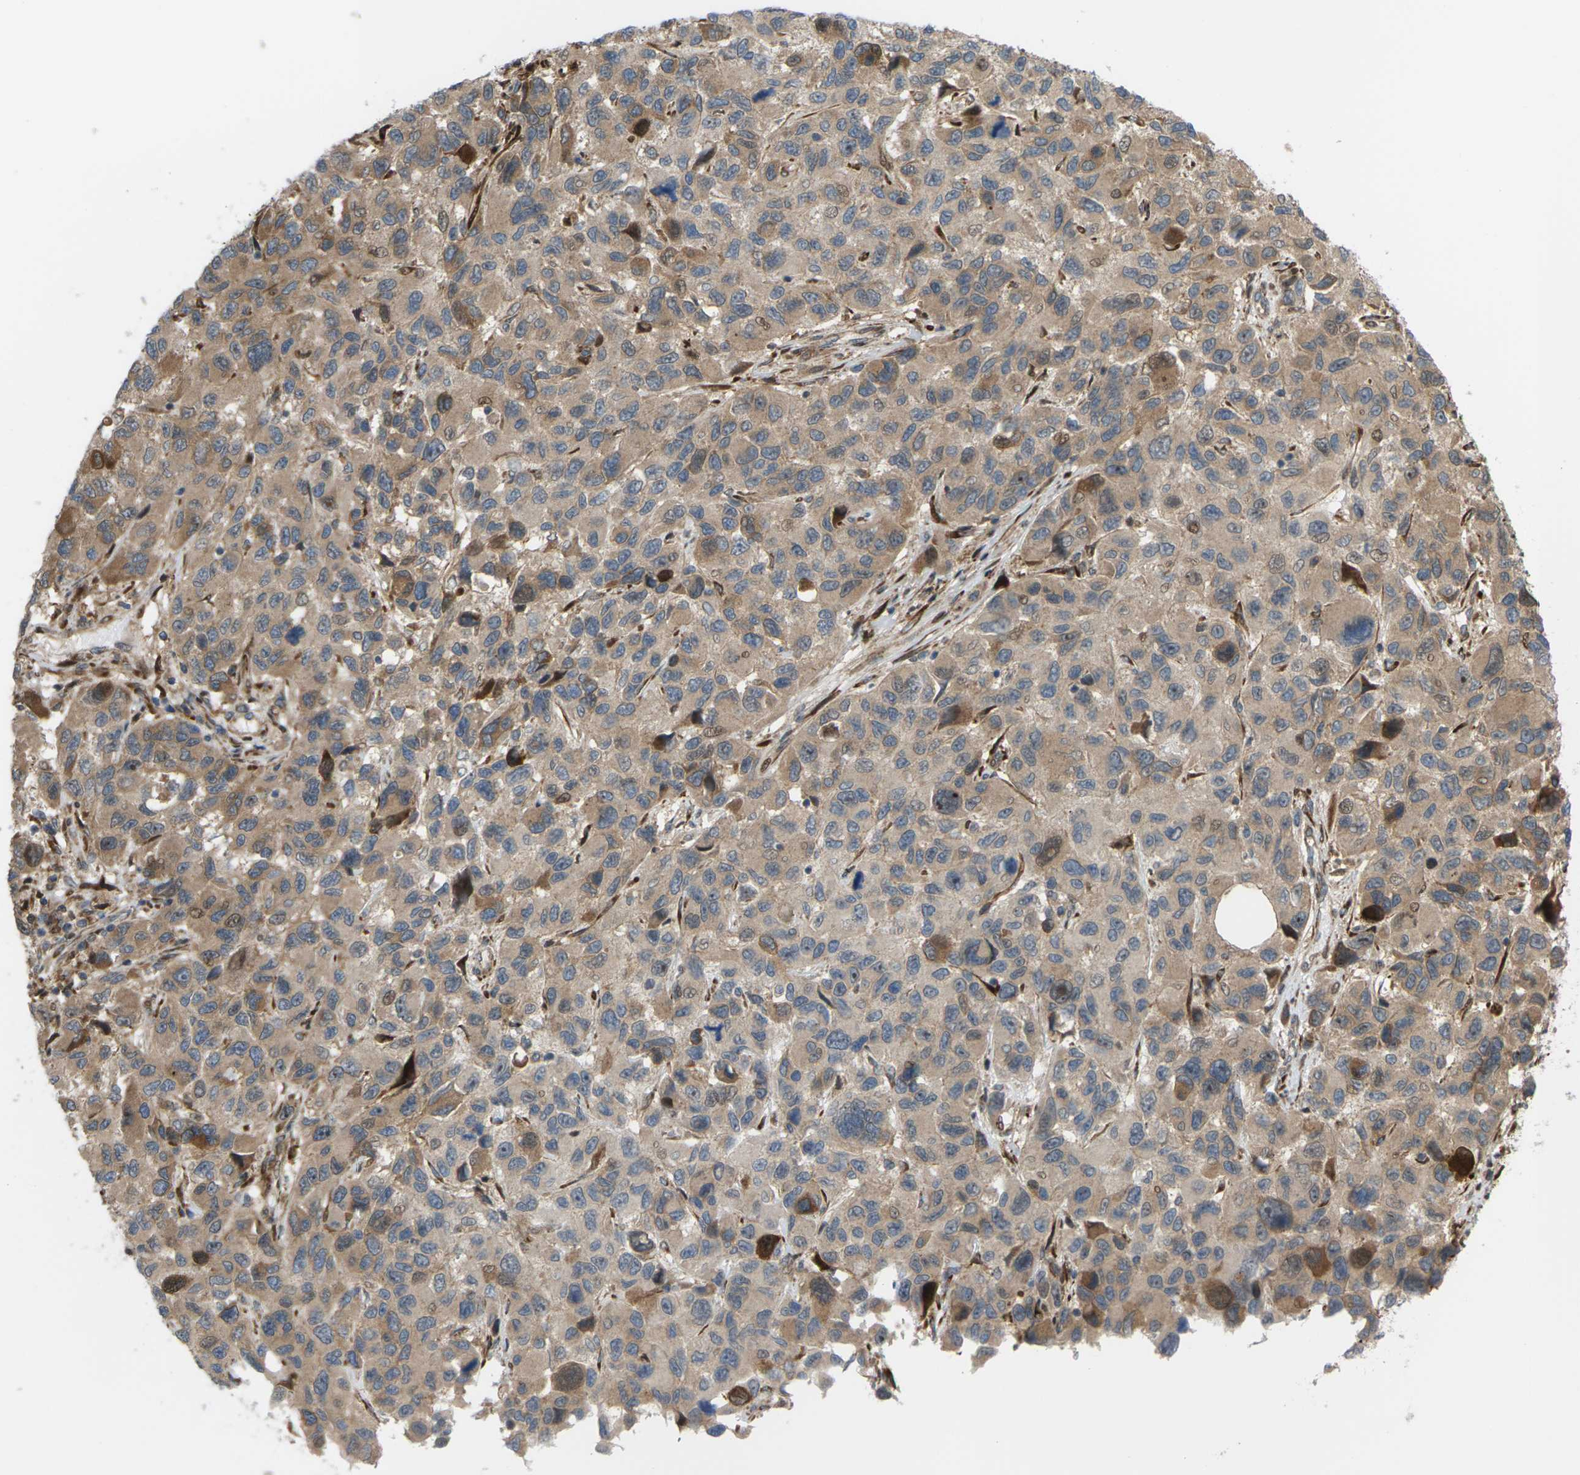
{"staining": {"intensity": "moderate", "quantity": ">75%", "location": "cytoplasmic/membranous"}, "tissue": "melanoma", "cell_type": "Tumor cells", "image_type": "cancer", "snomed": [{"axis": "morphology", "description": "Malignant melanoma, NOS"}, {"axis": "topography", "description": "Skin"}], "caption": "The image reveals staining of malignant melanoma, revealing moderate cytoplasmic/membranous protein positivity (brown color) within tumor cells.", "gene": "ROBO1", "patient": {"sex": "male", "age": 53}}